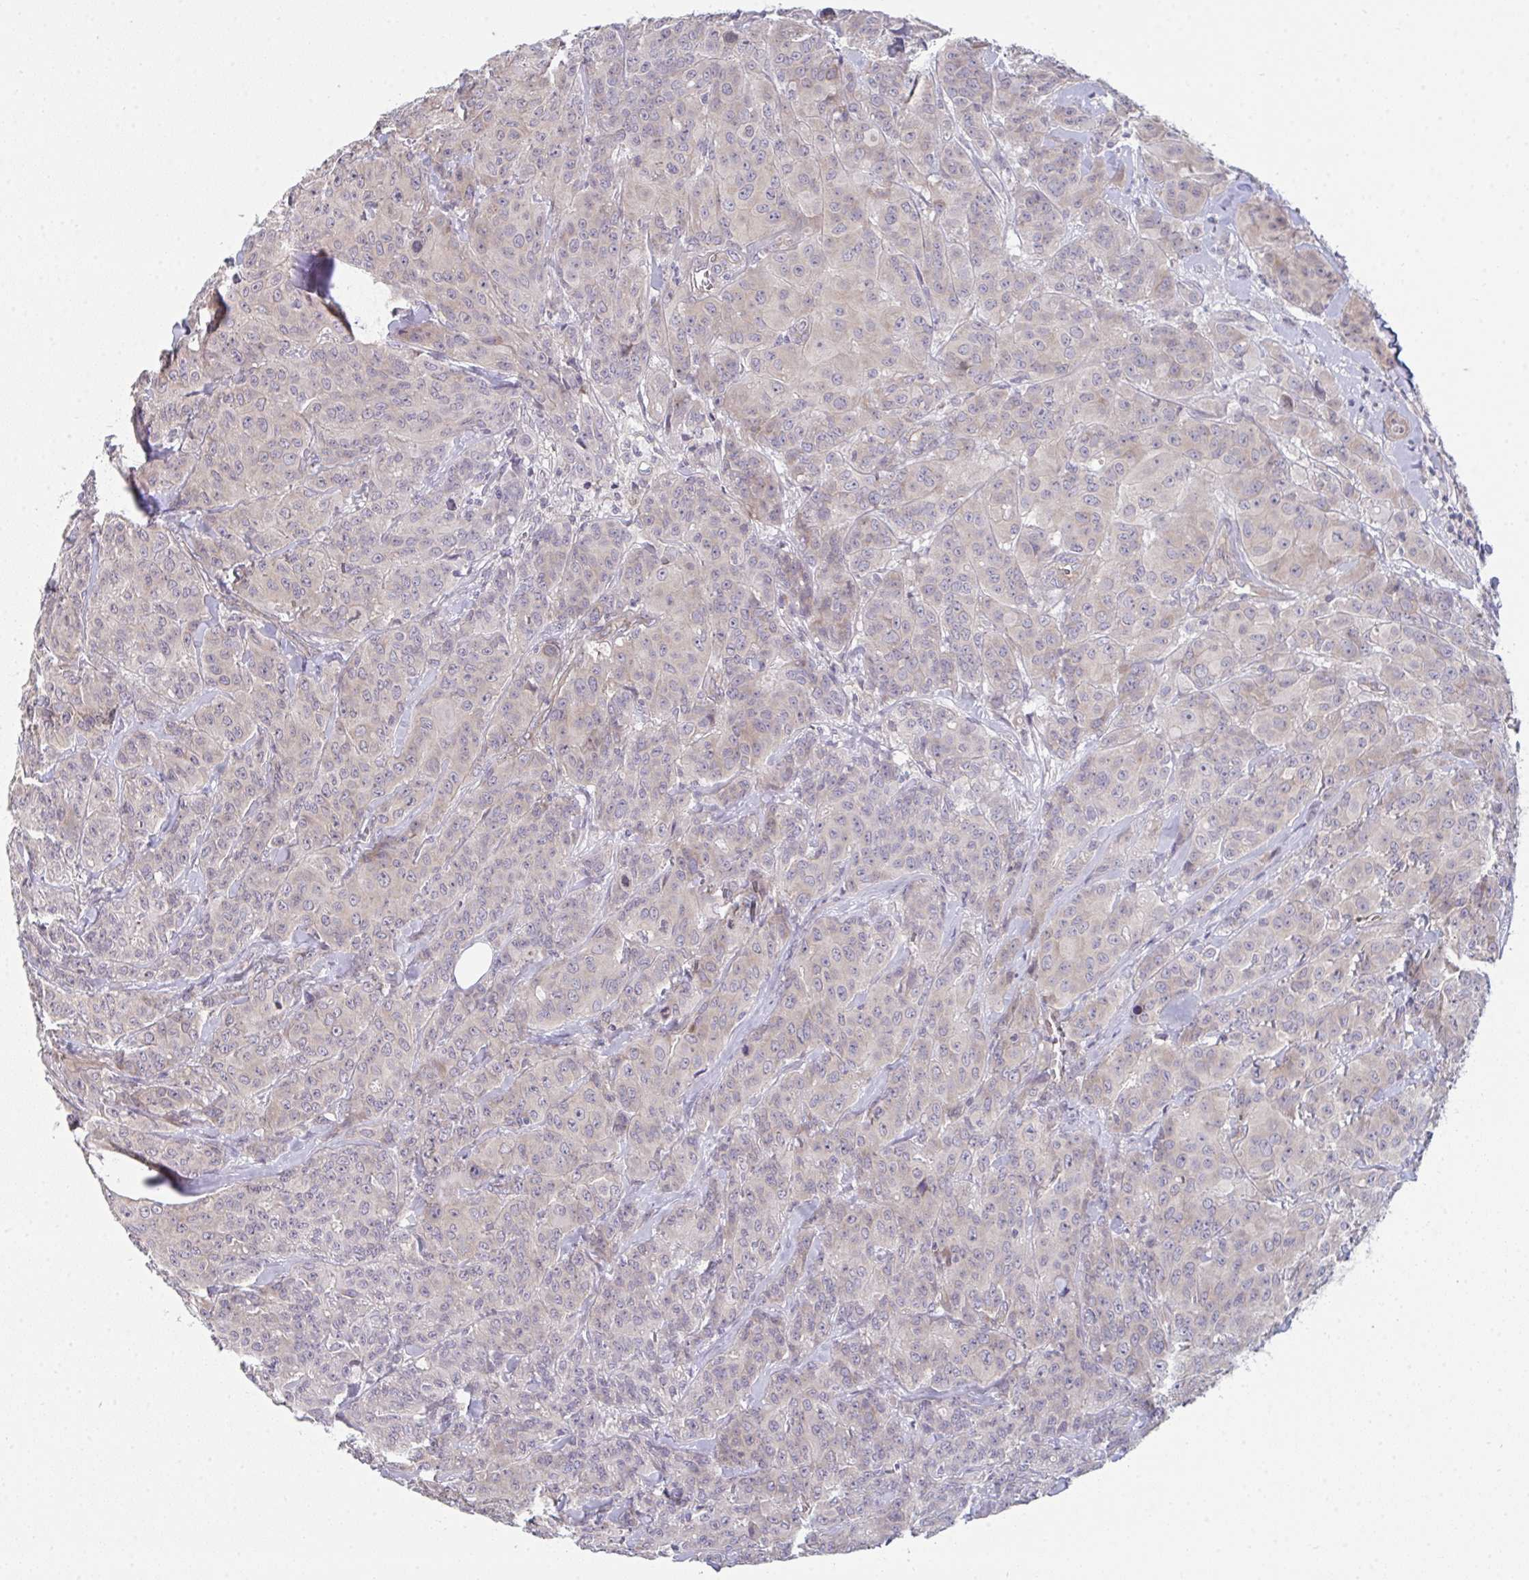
{"staining": {"intensity": "negative", "quantity": "none", "location": "none"}, "tissue": "breast cancer", "cell_type": "Tumor cells", "image_type": "cancer", "snomed": [{"axis": "morphology", "description": "Normal tissue, NOS"}, {"axis": "morphology", "description": "Duct carcinoma"}, {"axis": "topography", "description": "Breast"}], "caption": "Human intraductal carcinoma (breast) stained for a protein using IHC displays no expression in tumor cells.", "gene": "CASP9", "patient": {"sex": "female", "age": 43}}